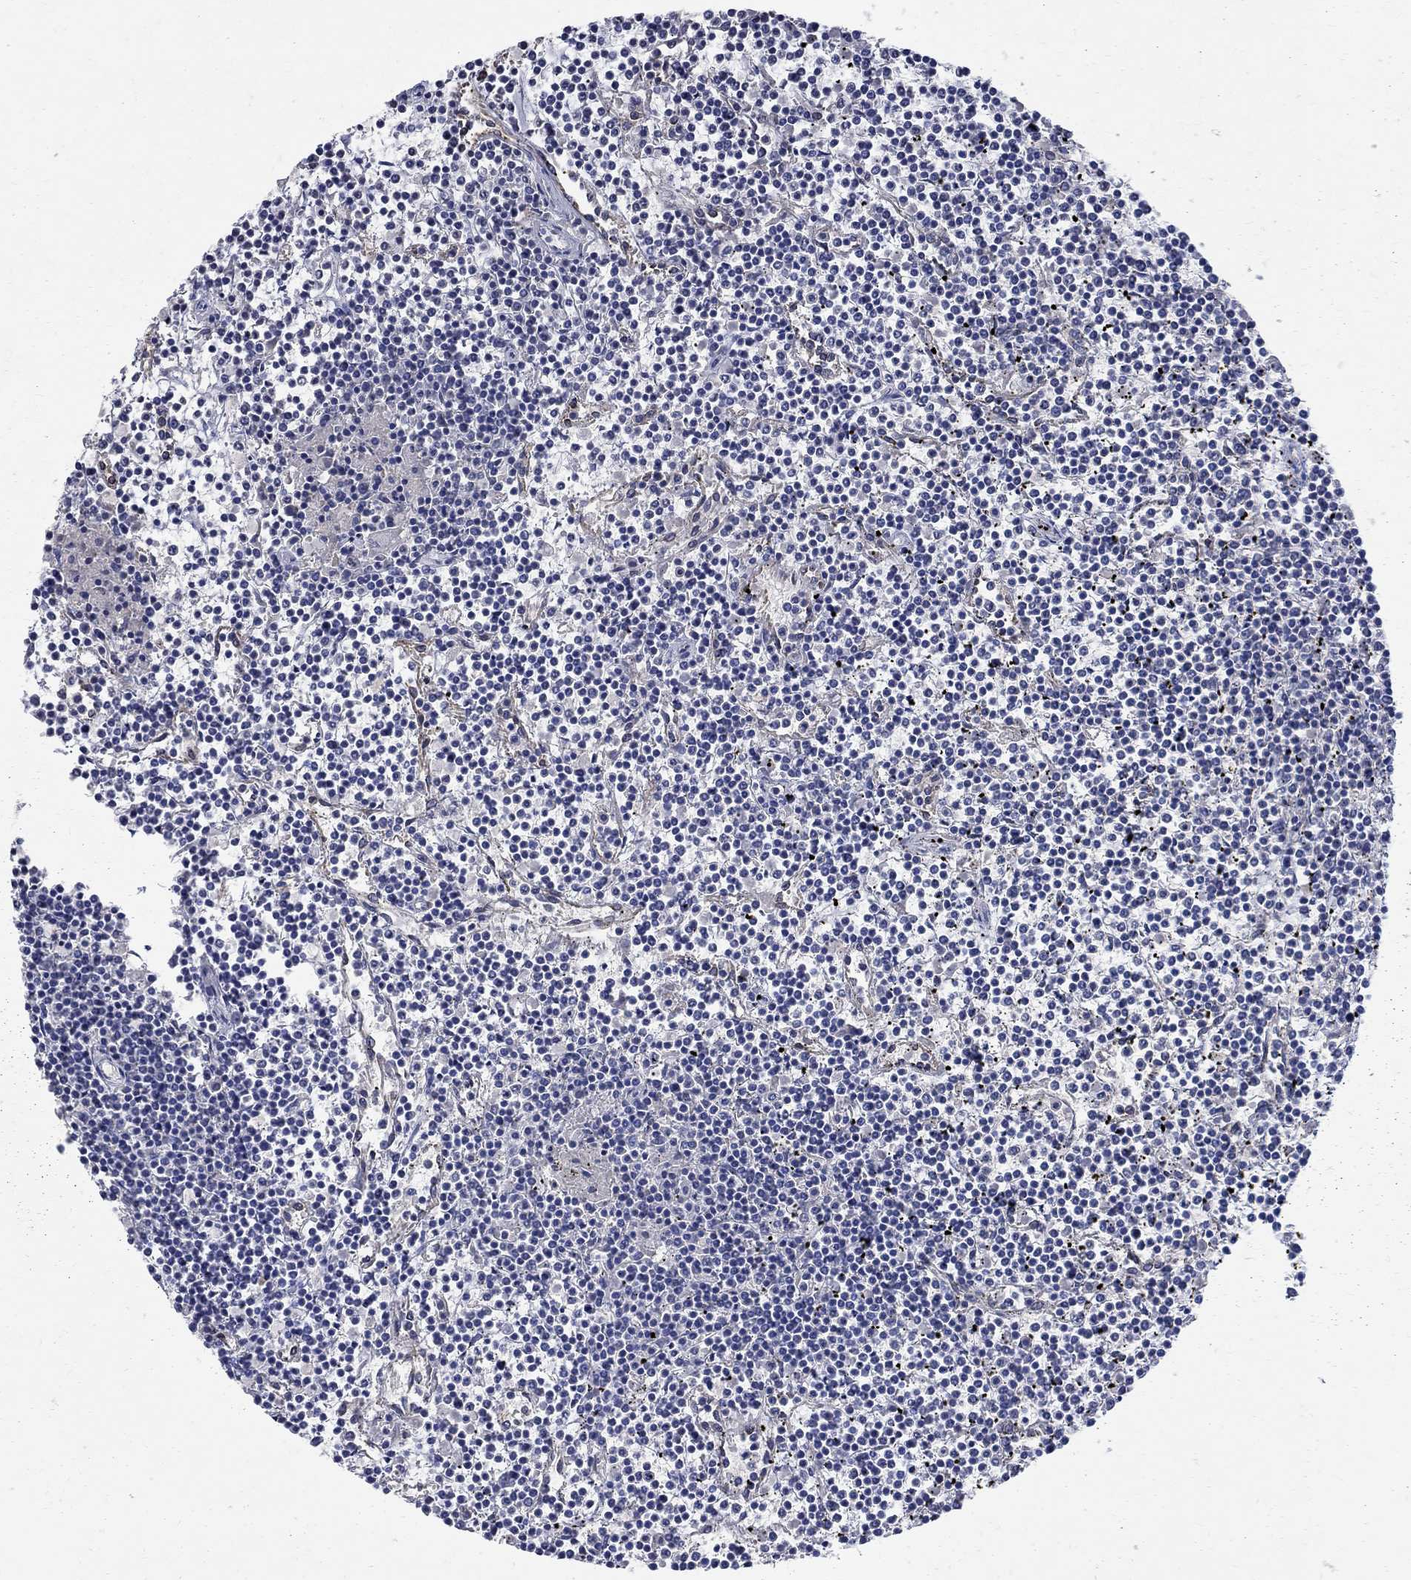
{"staining": {"intensity": "negative", "quantity": "none", "location": "none"}, "tissue": "lymphoma", "cell_type": "Tumor cells", "image_type": "cancer", "snomed": [{"axis": "morphology", "description": "Malignant lymphoma, non-Hodgkin's type, Low grade"}, {"axis": "topography", "description": "Spleen"}], "caption": "Image shows no protein expression in tumor cells of malignant lymphoma, non-Hodgkin's type (low-grade) tissue.", "gene": "TMEM169", "patient": {"sex": "female", "age": 19}}